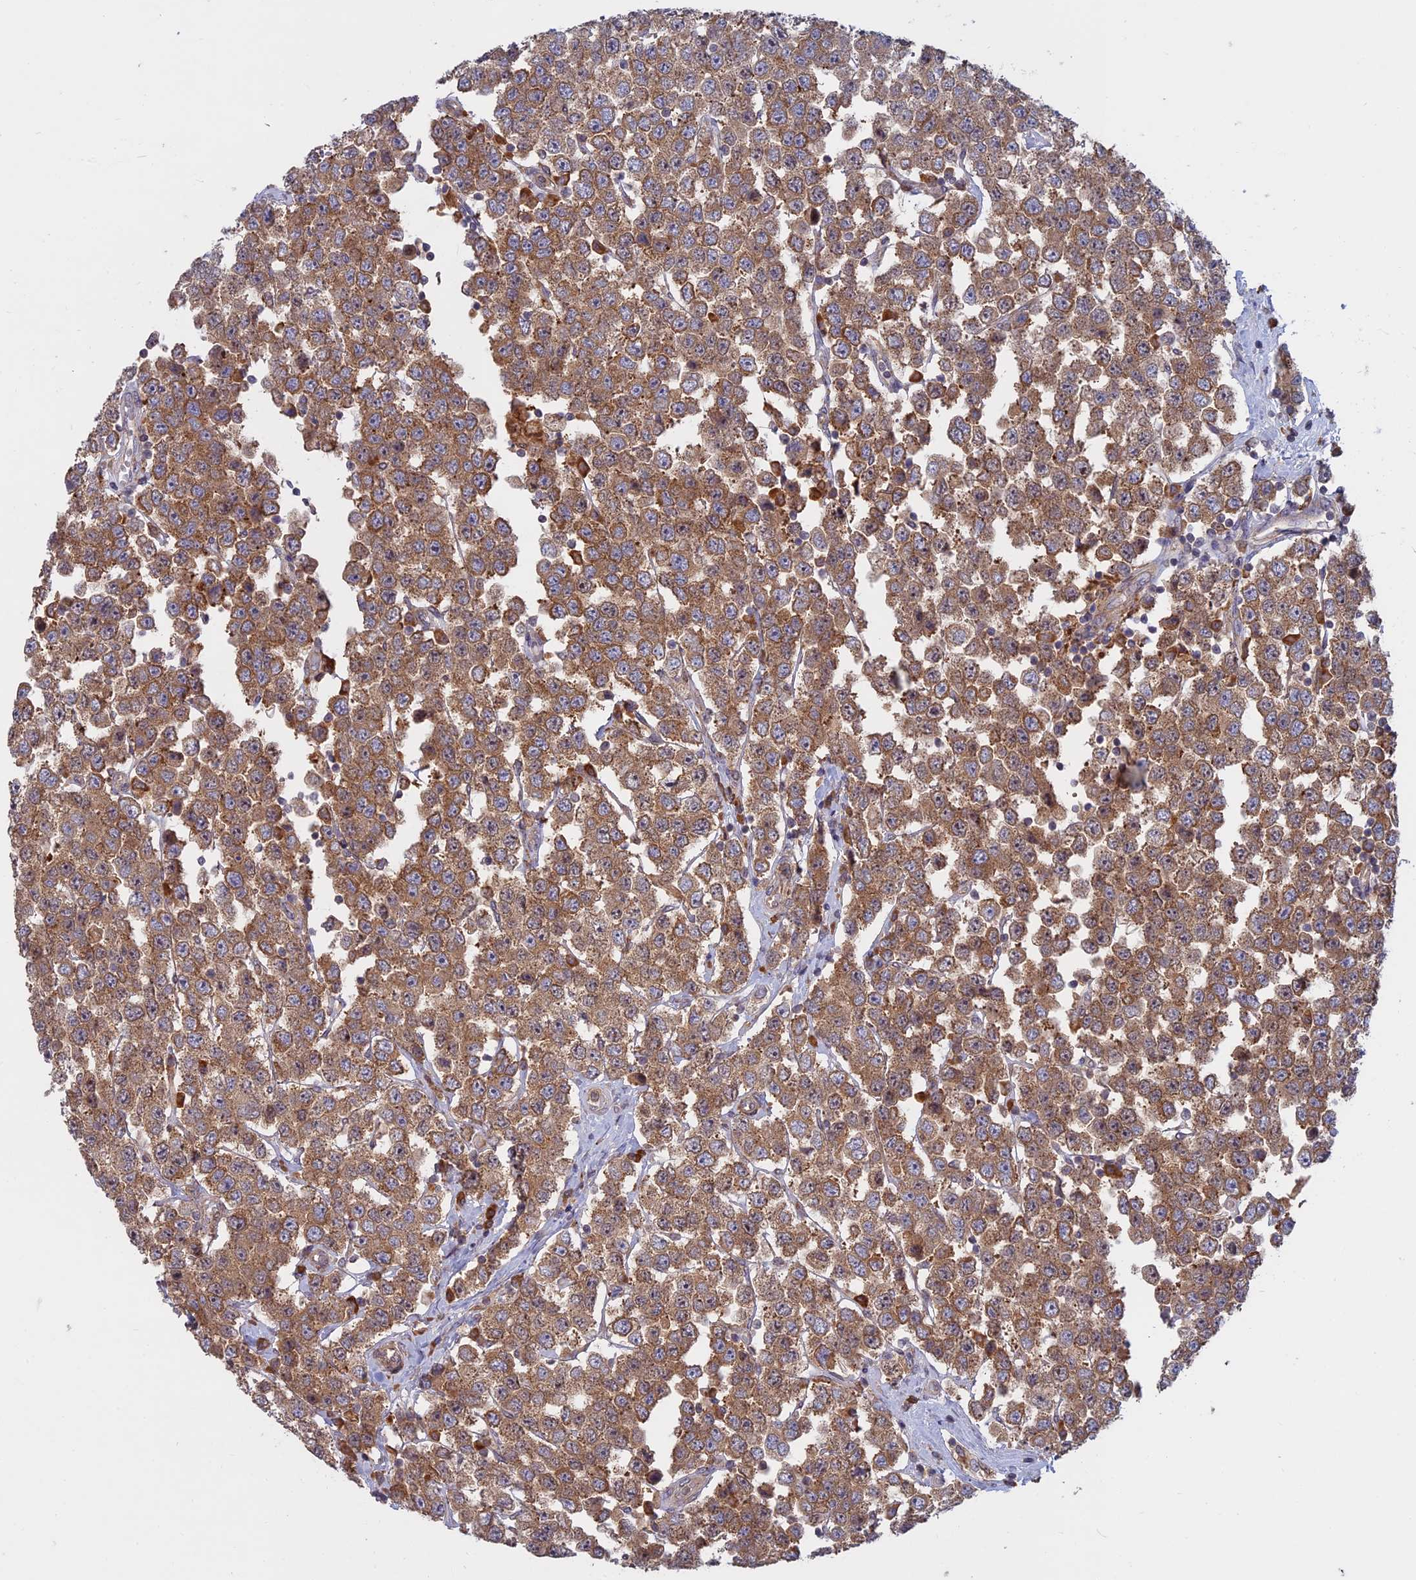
{"staining": {"intensity": "moderate", "quantity": ">75%", "location": "cytoplasmic/membranous"}, "tissue": "testis cancer", "cell_type": "Tumor cells", "image_type": "cancer", "snomed": [{"axis": "morphology", "description": "Seminoma, NOS"}, {"axis": "topography", "description": "Testis"}], "caption": "A brown stain labels moderate cytoplasmic/membranous staining of a protein in testis cancer (seminoma) tumor cells. (brown staining indicates protein expression, while blue staining denotes nuclei).", "gene": "TMEM208", "patient": {"sex": "male", "age": 28}}